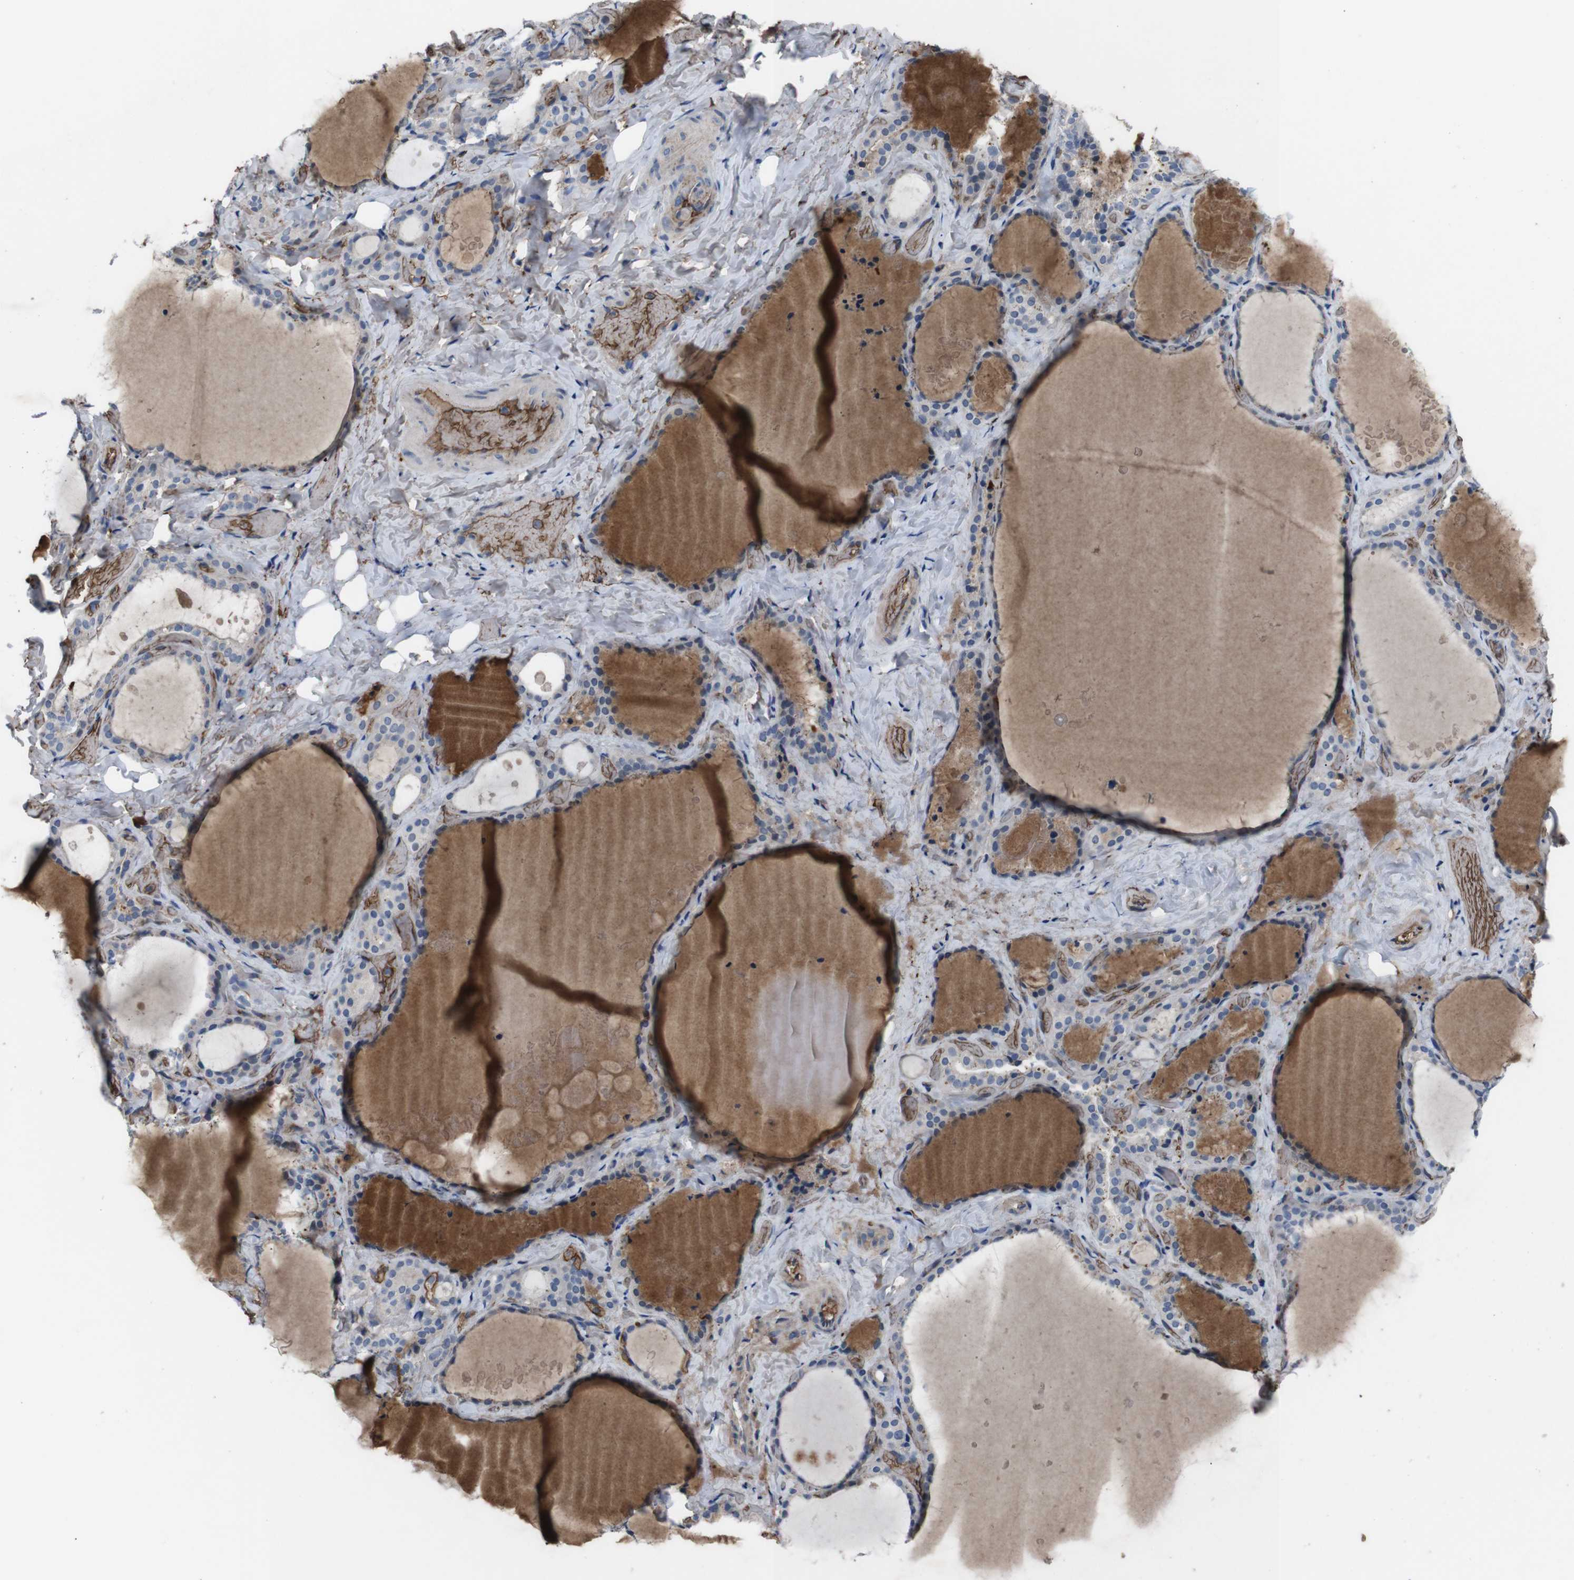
{"staining": {"intensity": "negative", "quantity": "none", "location": "none"}, "tissue": "thyroid gland", "cell_type": "Glandular cells", "image_type": "normal", "snomed": [{"axis": "morphology", "description": "Normal tissue, NOS"}, {"axis": "topography", "description": "Thyroid gland"}], "caption": "The micrograph reveals no significant positivity in glandular cells of thyroid gland. (DAB (3,3'-diaminobenzidine) immunohistochemistry visualized using brightfield microscopy, high magnification).", "gene": "SPTB", "patient": {"sex": "female", "age": 44}}